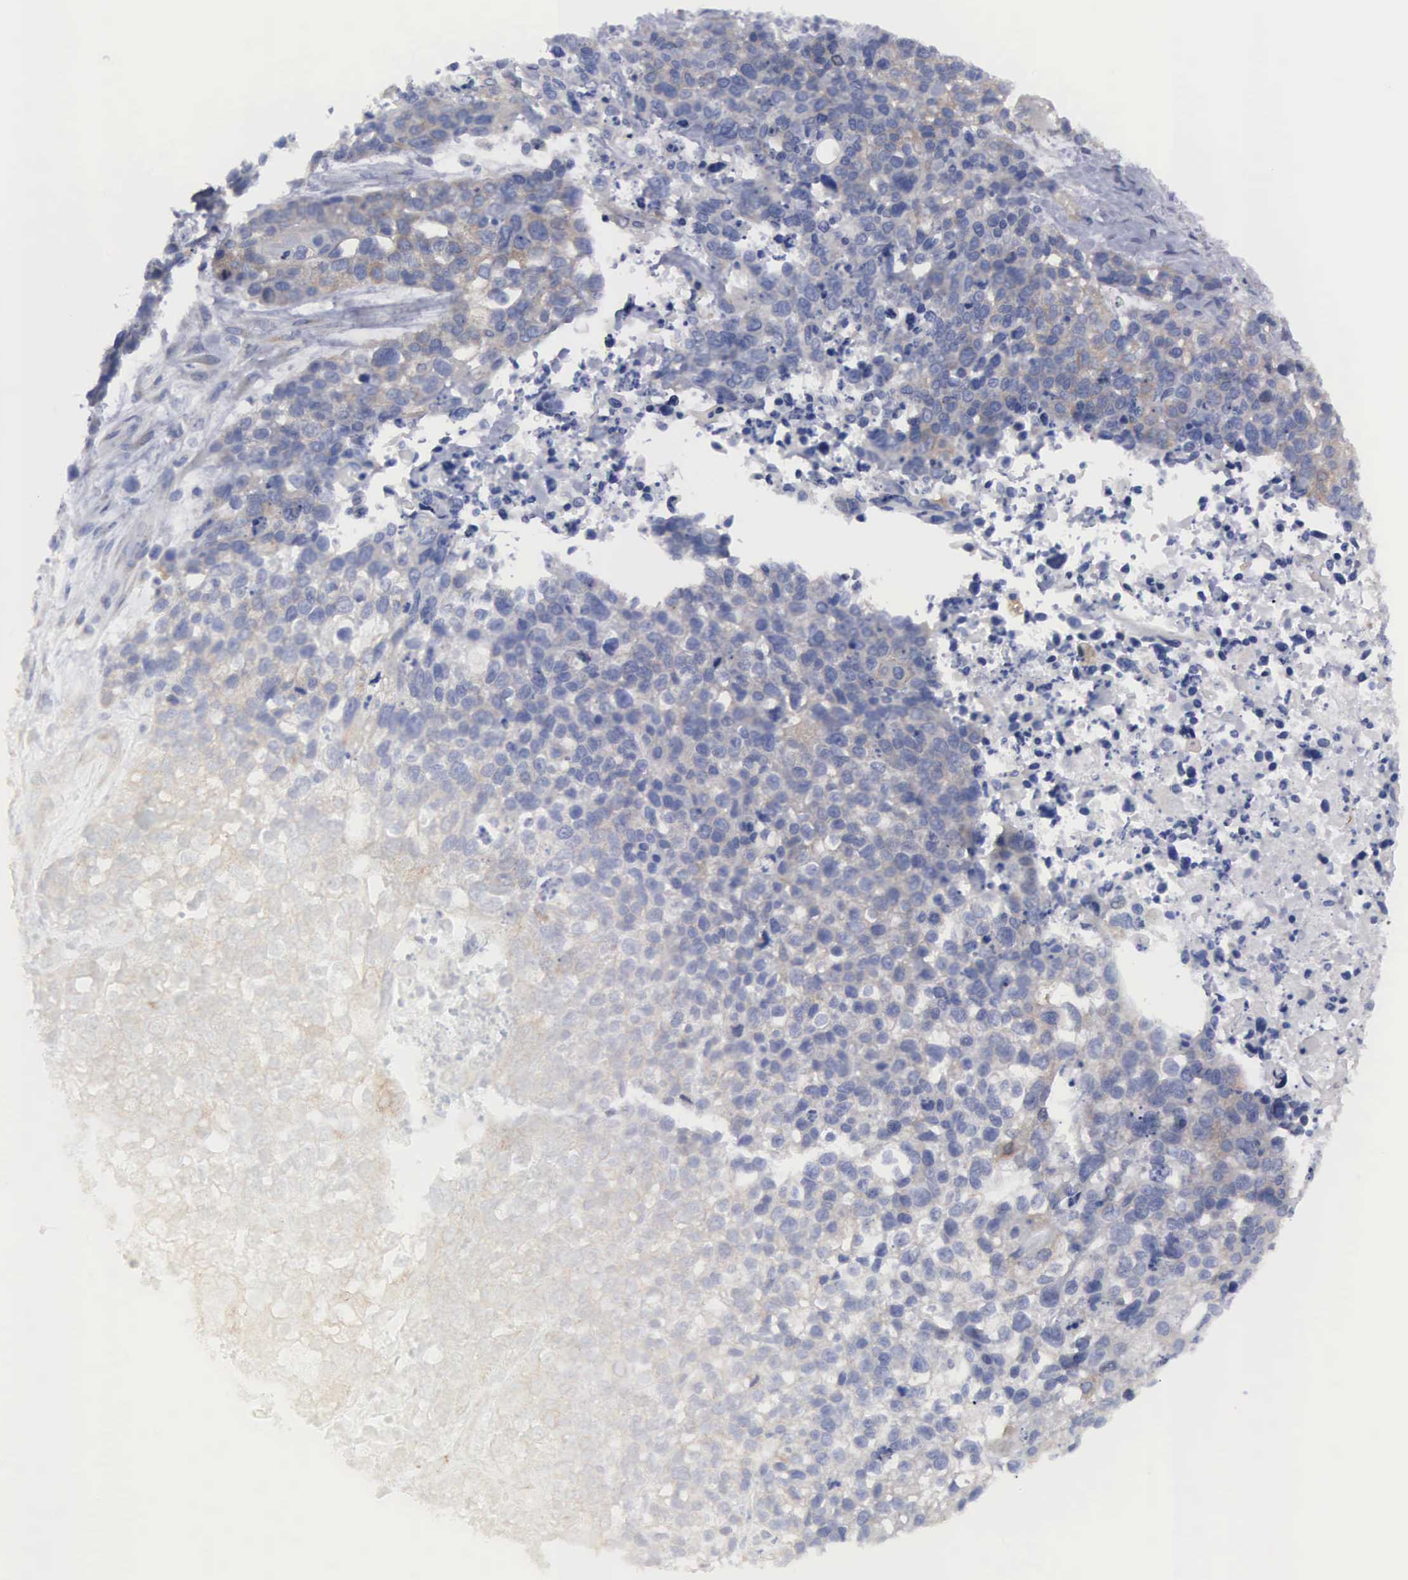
{"staining": {"intensity": "weak", "quantity": "25%-75%", "location": "cytoplasmic/membranous"}, "tissue": "lung cancer", "cell_type": "Tumor cells", "image_type": "cancer", "snomed": [{"axis": "morphology", "description": "Squamous cell carcinoma, NOS"}, {"axis": "topography", "description": "Lymph node"}, {"axis": "topography", "description": "Lung"}], "caption": "Lung cancer (squamous cell carcinoma) stained for a protein (brown) demonstrates weak cytoplasmic/membranous positive staining in about 25%-75% of tumor cells.", "gene": "CEP170B", "patient": {"sex": "male", "age": 74}}